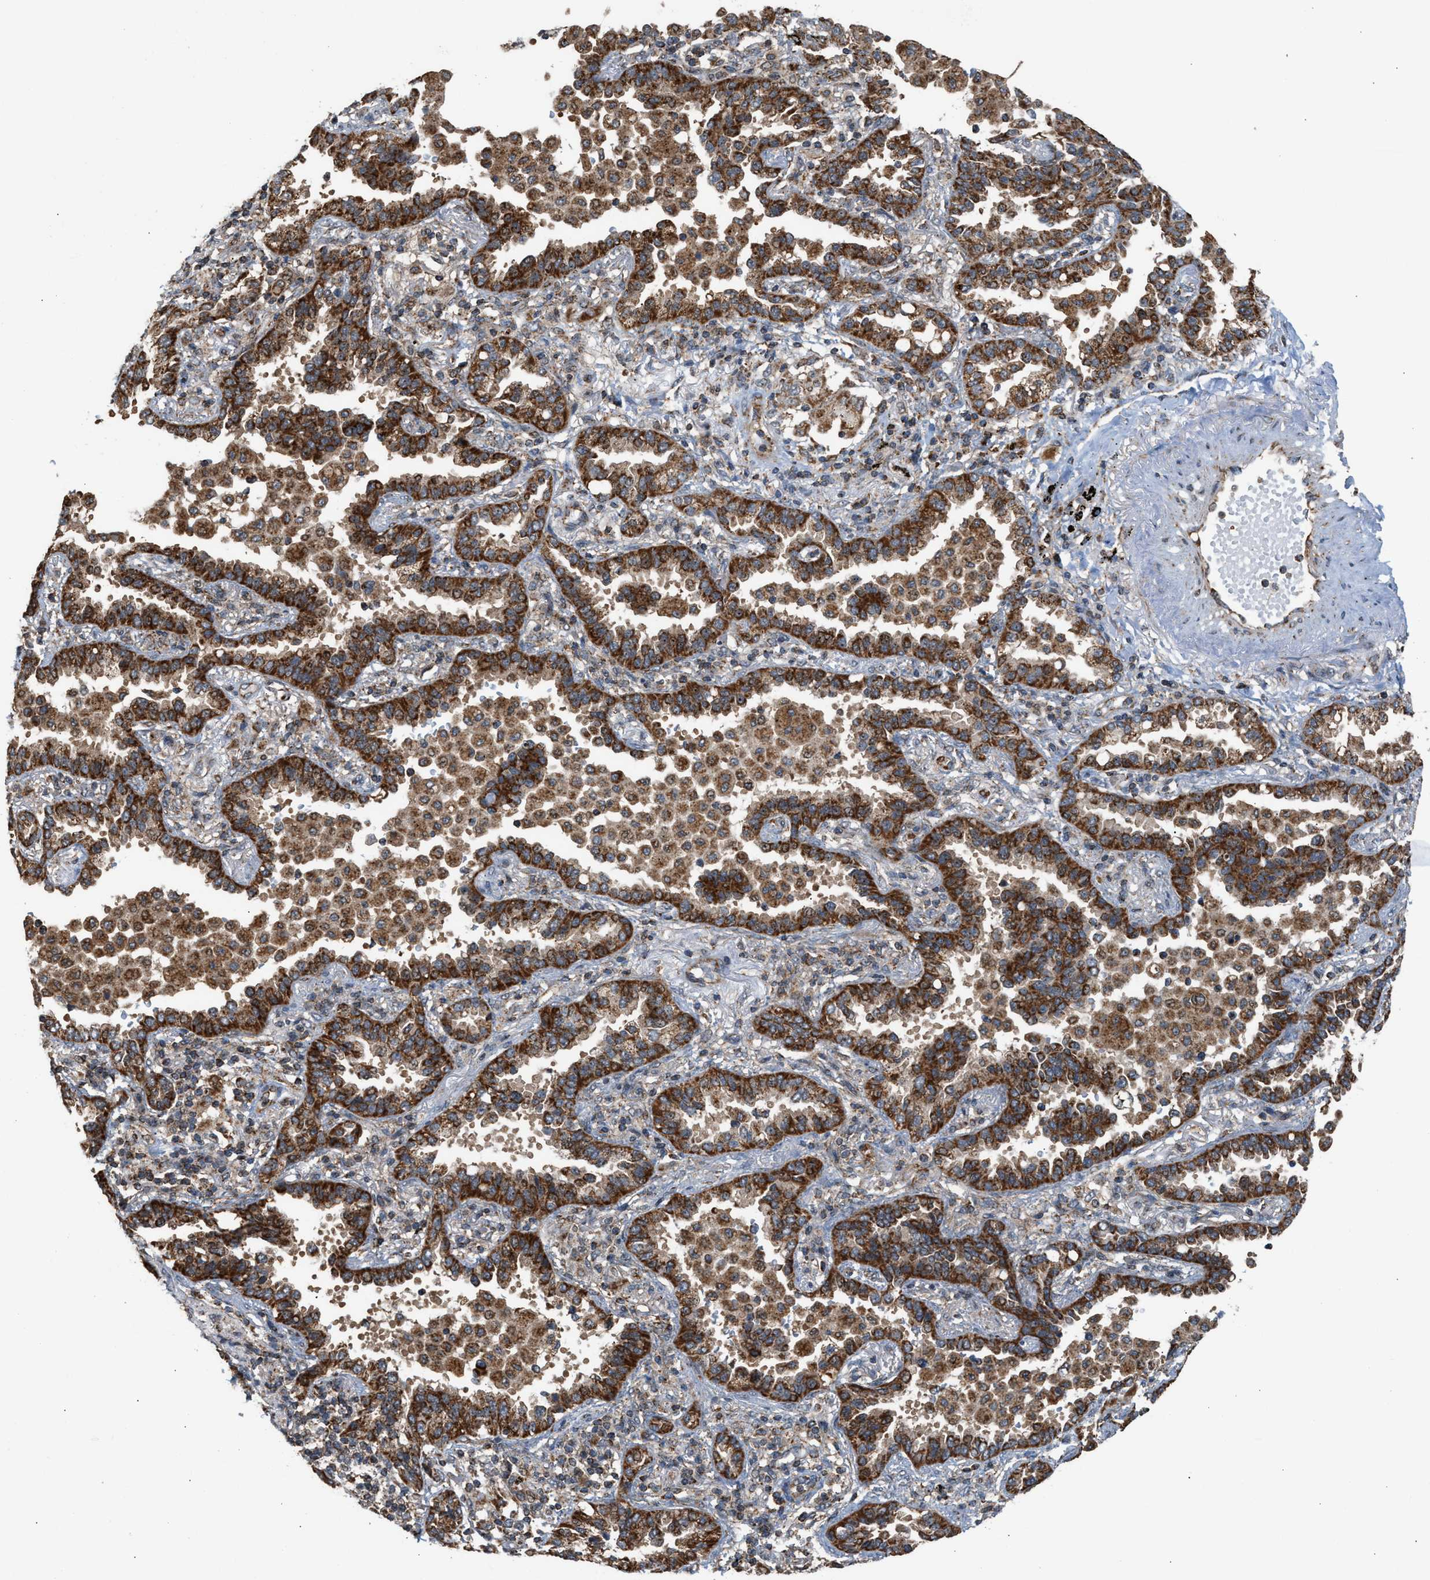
{"staining": {"intensity": "strong", "quantity": ">75%", "location": "cytoplasmic/membranous"}, "tissue": "lung cancer", "cell_type": "Tumor cells", "image_type": "cancer", "snomed": [{"axis": "morphology", "description": "Normal tissue, NOS"}, {"axis": "morphology", "description": "Adenocarcinoma, NOS"}, {"axis": "topography", "description": "Lung"}], "caption": "The immunohistochemical stain labels strong cytoplasmic/membranous staining in tumor cells of lung cancer (adenocarcinoma) tissue.", "gene": "SGSM2", "patient": {"sex": "male", "age": 59}}